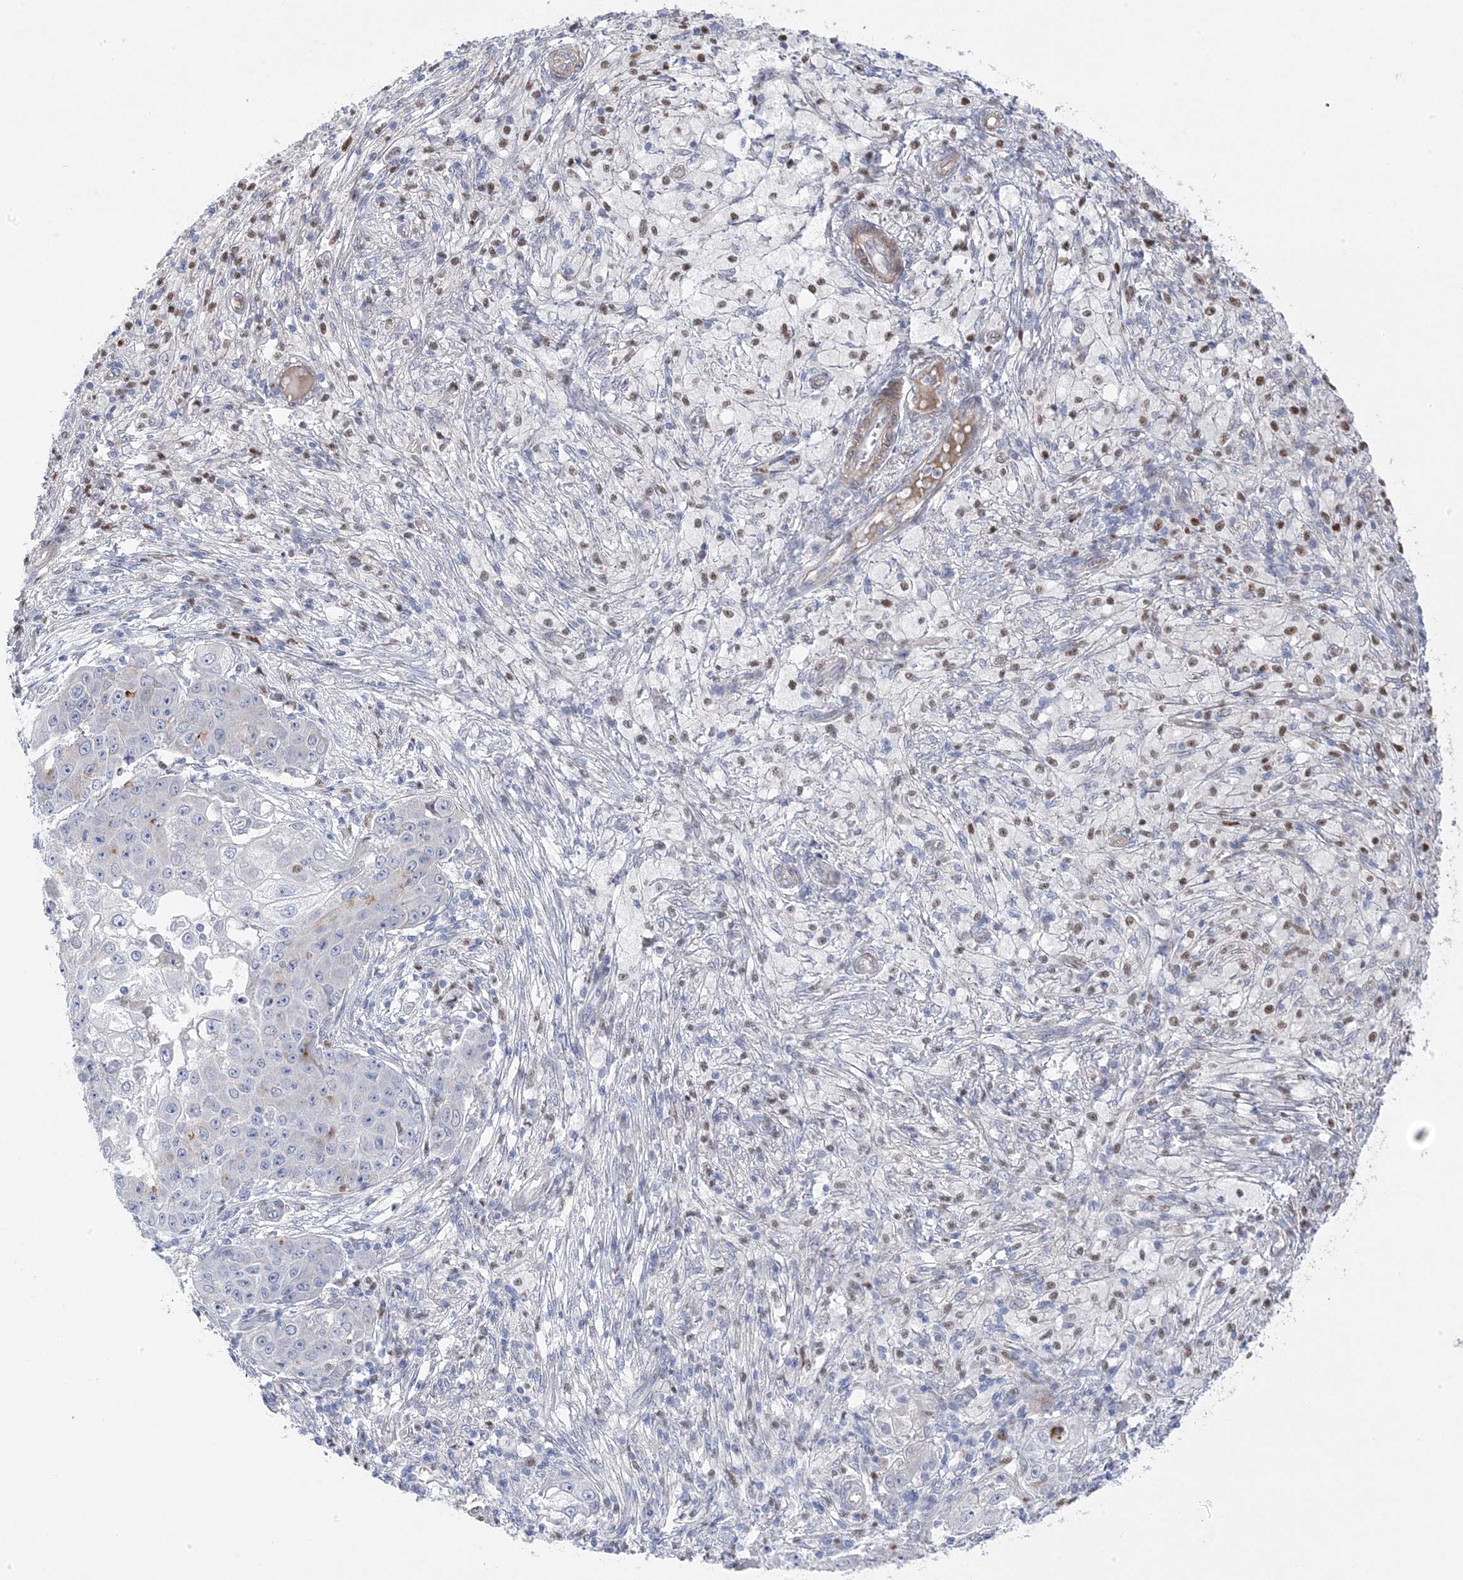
{"staining": {"intensity": "negative", "quantity": "none", "location": "none"}, "tissue": "ovarian cancer", "cell_type": "Tumor cells", "image_type": "cancer", "snomed": [{"axis": "morphology", "description": "Carcinoma, endometroid"}, {"axis": "topography", "description": "Ovary"}], "caption": "IHC histopathology image of neoplastic tissue: ovarian endometroid carcinoma stained with DAB exhibits no significant protein positivity in tumor cells.", "gene": "GTPBP6", "patient": {"sex": "female", "age": 42}}